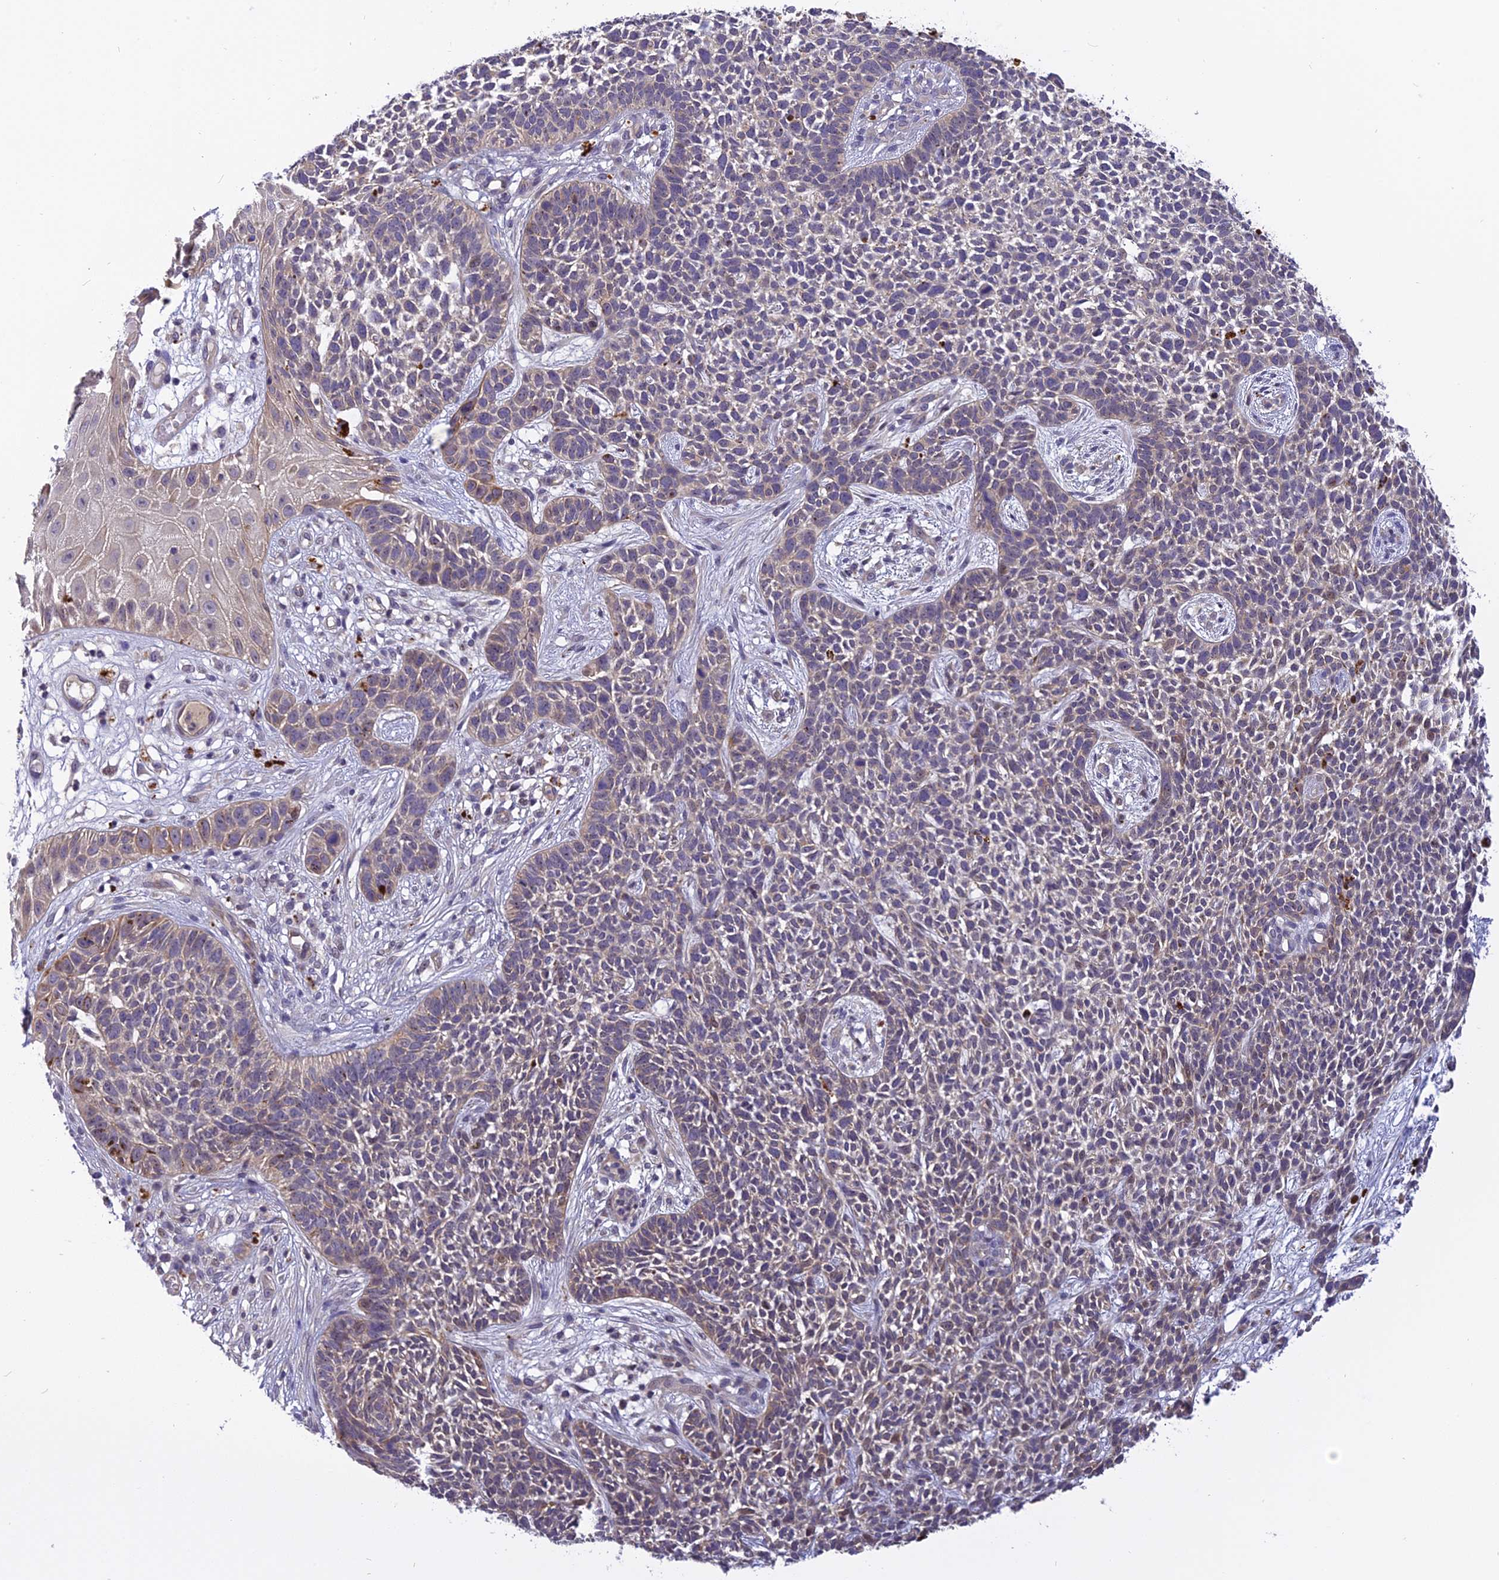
{"staining": {"intensity": "weak", "quantity": "<25%", "location": "cytoplasmic/membranous"}, "tissue": "skin cancer", "cell_type": "Tumor cells", "image_type": "cancer", "snomed": [{"axis": "morphology", "description": "Basal cell carcinoma"}, {"axis": "topography", "description": "Skin"}], "caption": "High power microscopy micrograph of an immunohistochemistry photomicrograph of skin cancer, revealing no significant staining in tumor cells.", "gene": "FNIP2", "patient": {"sex": "female", "age": 84}}